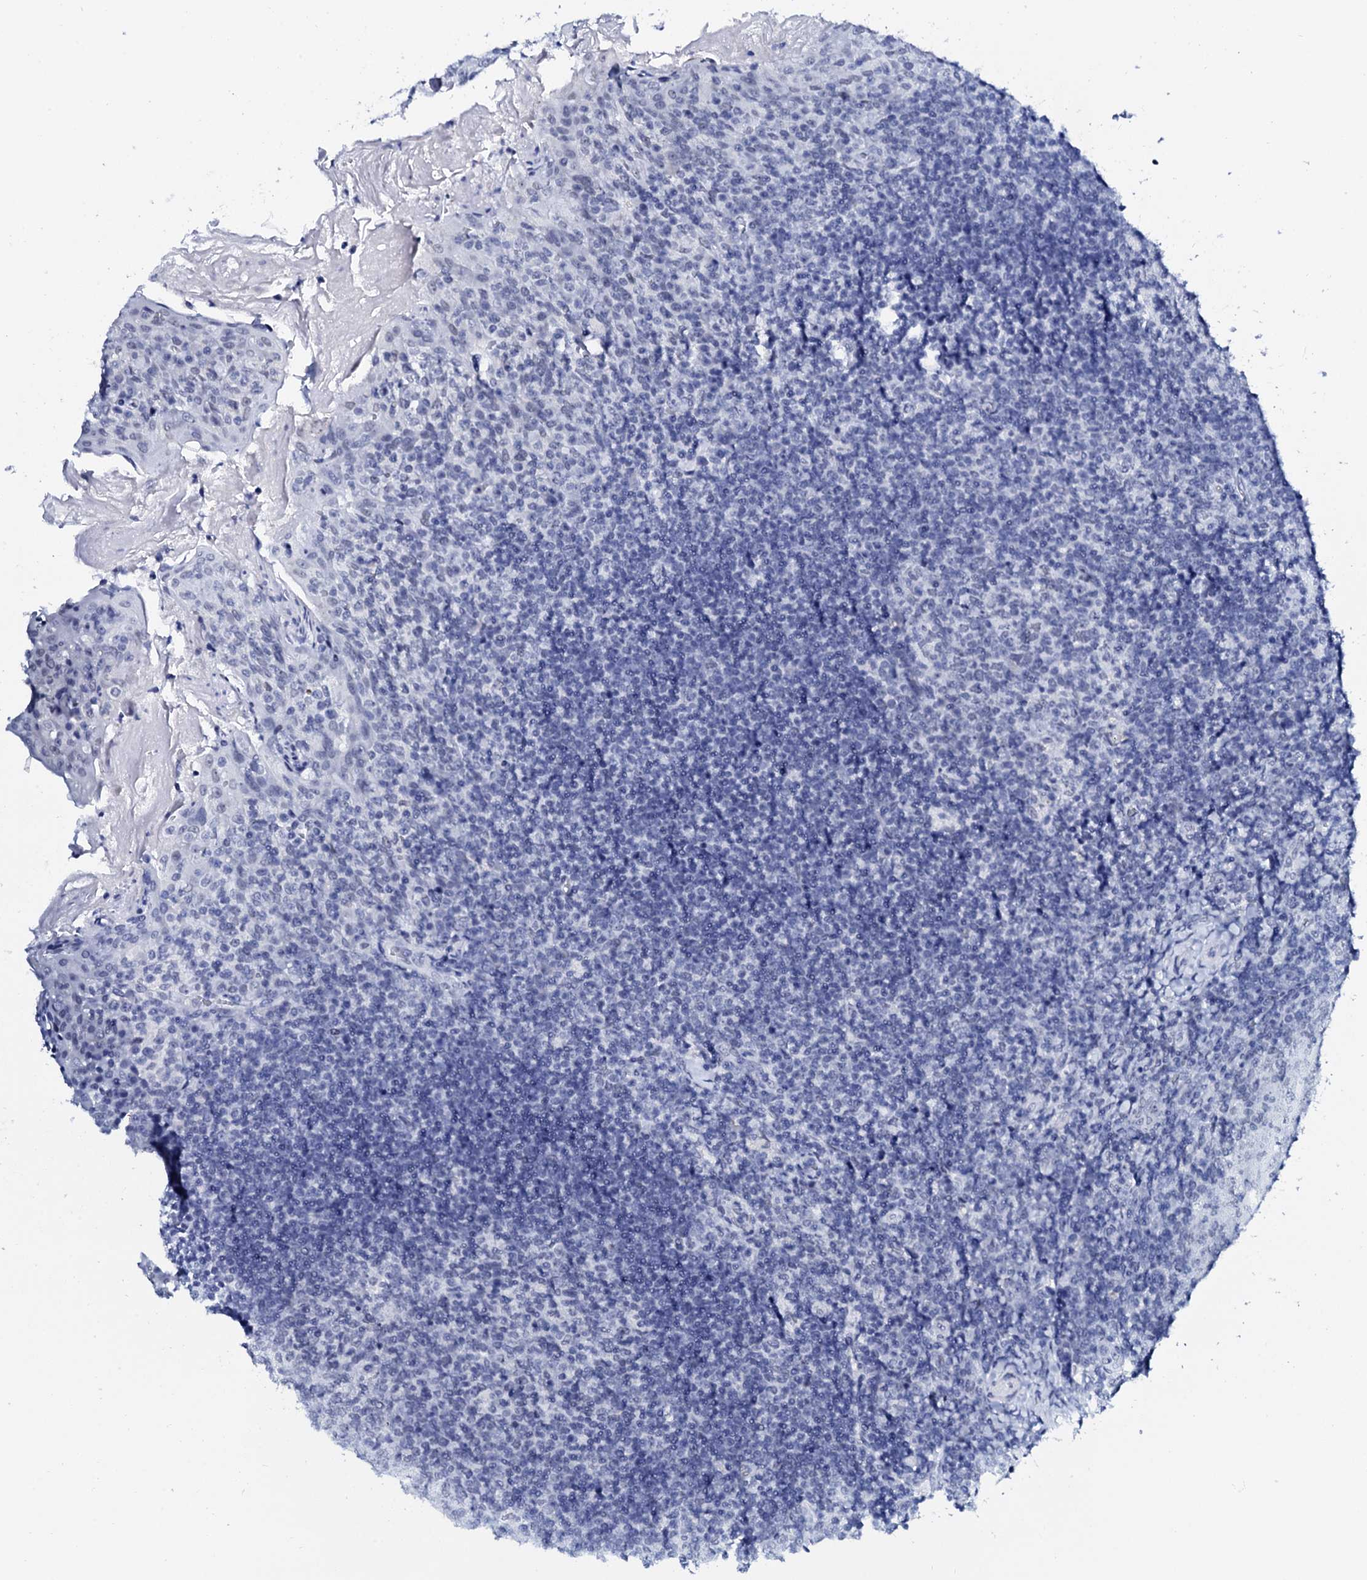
{"staining": {"intensity": "negative", "quantity": "none", "location": "none"}, "tissue": "tonsil", "cell_type": "Germinal center cells", "image_type": "normal", "snomed": [{"axis": "morphology", "description": "Normal tissue, NOS"}, {"axis": "topography", "description": "Tonsil"}], "caption": "High magnification brightfield microscopy of normal tonsil stained with DAB (3,3'-diaminobenzidine) (brown) and counterstained with hematoxylin (blue): germinal center cells show no significant staining. (Immunohistochemistry, brightfield microscopy, high magnification).", "gene": "SPATA19", "patient": {"sex": "female", "age": 10}}